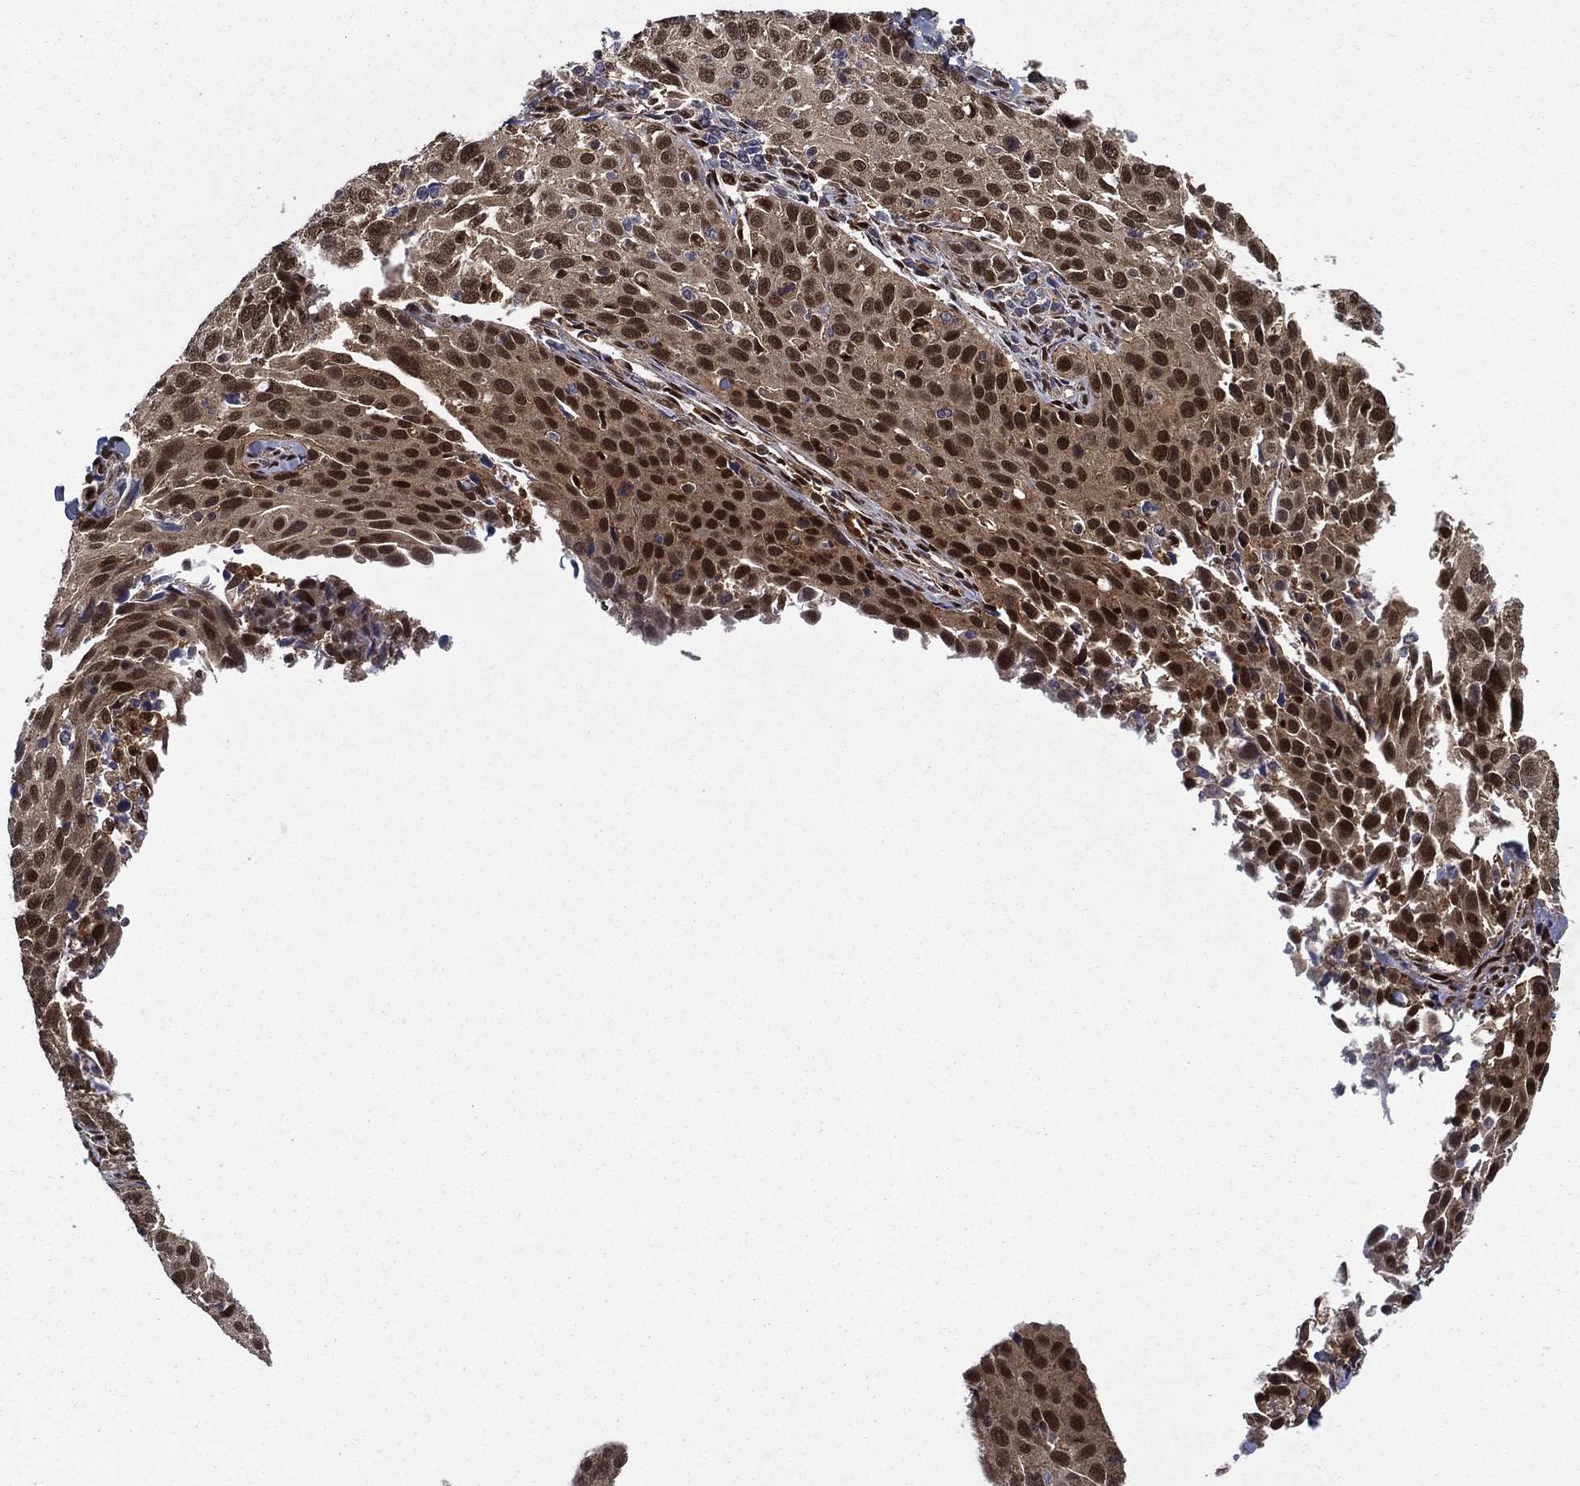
{"staining": {"intensity": "strong", "quantity": ">75%", "location": "nuclear"}, "tissue": "cervical cancer", "cell_type": "Tumor cells", "image_type": "cancer", "snomed": [{"axis": "morphology", "description": "Squamous cell carcinoma, NOS"}, {"axis": "topography", "description": "Cervix"}], "caption": "Immunohistochemistry photomicrograph of squamous cell carcinoma (cervical) stained for a protein (brown), which shows high levels of strong nuclear expression in about >75% of tumor cells.", "gene": "CARM1", "patient": {"sex": "female", "age": 26}}